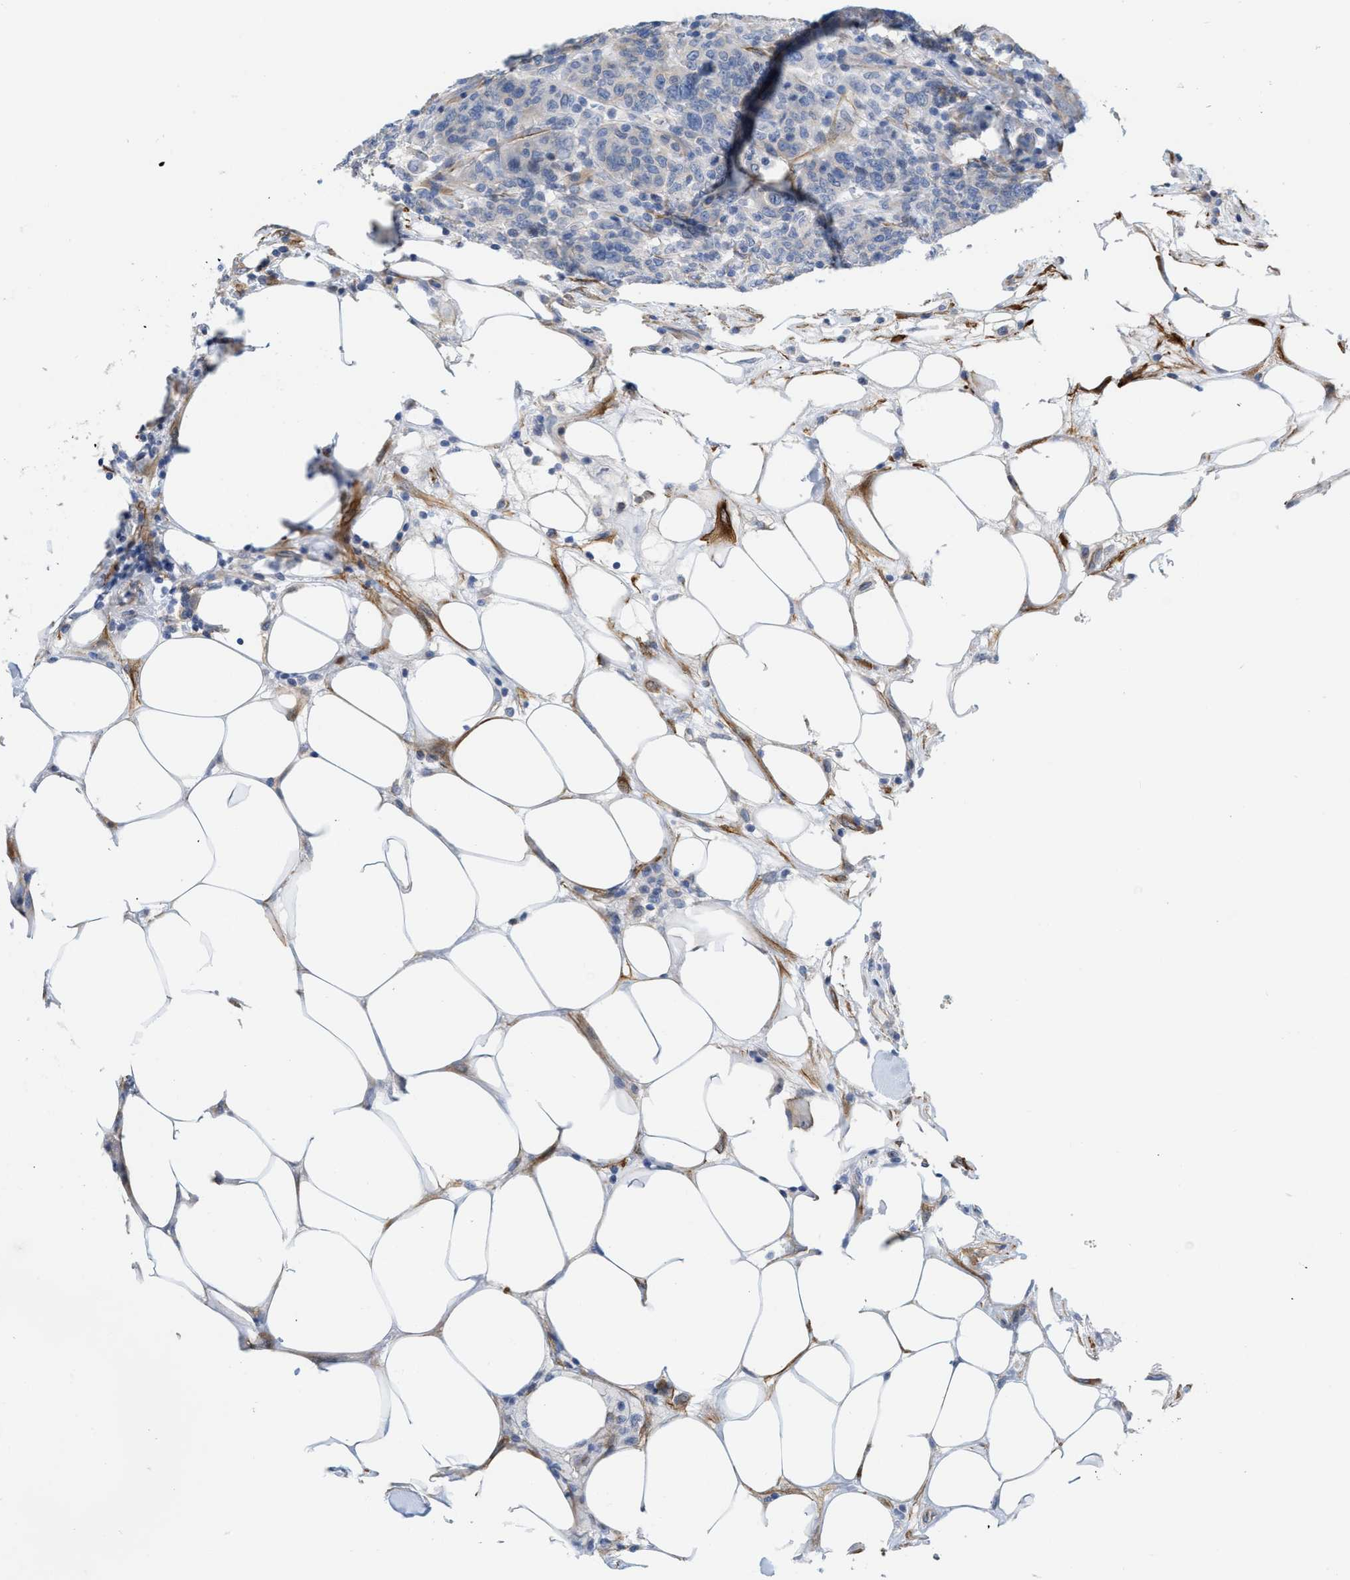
{"staining": {"intensity": "negative", "quantity": "none", "location": "none"}, "tissue": "breast cancer", "cell_type": "Tumor cells", "image_type": "cancer", "snomed": [{"axis": "morphology", "description": "Duct carcinoma"}, {"axis": "topography", "description": "Breast"}], "caption": "The immunohistochemistry image has no significant staining in tumor cells of breast cancer tissue.", "gene": "TAGLN", "patient": {"sex": "female", "age": 37}}